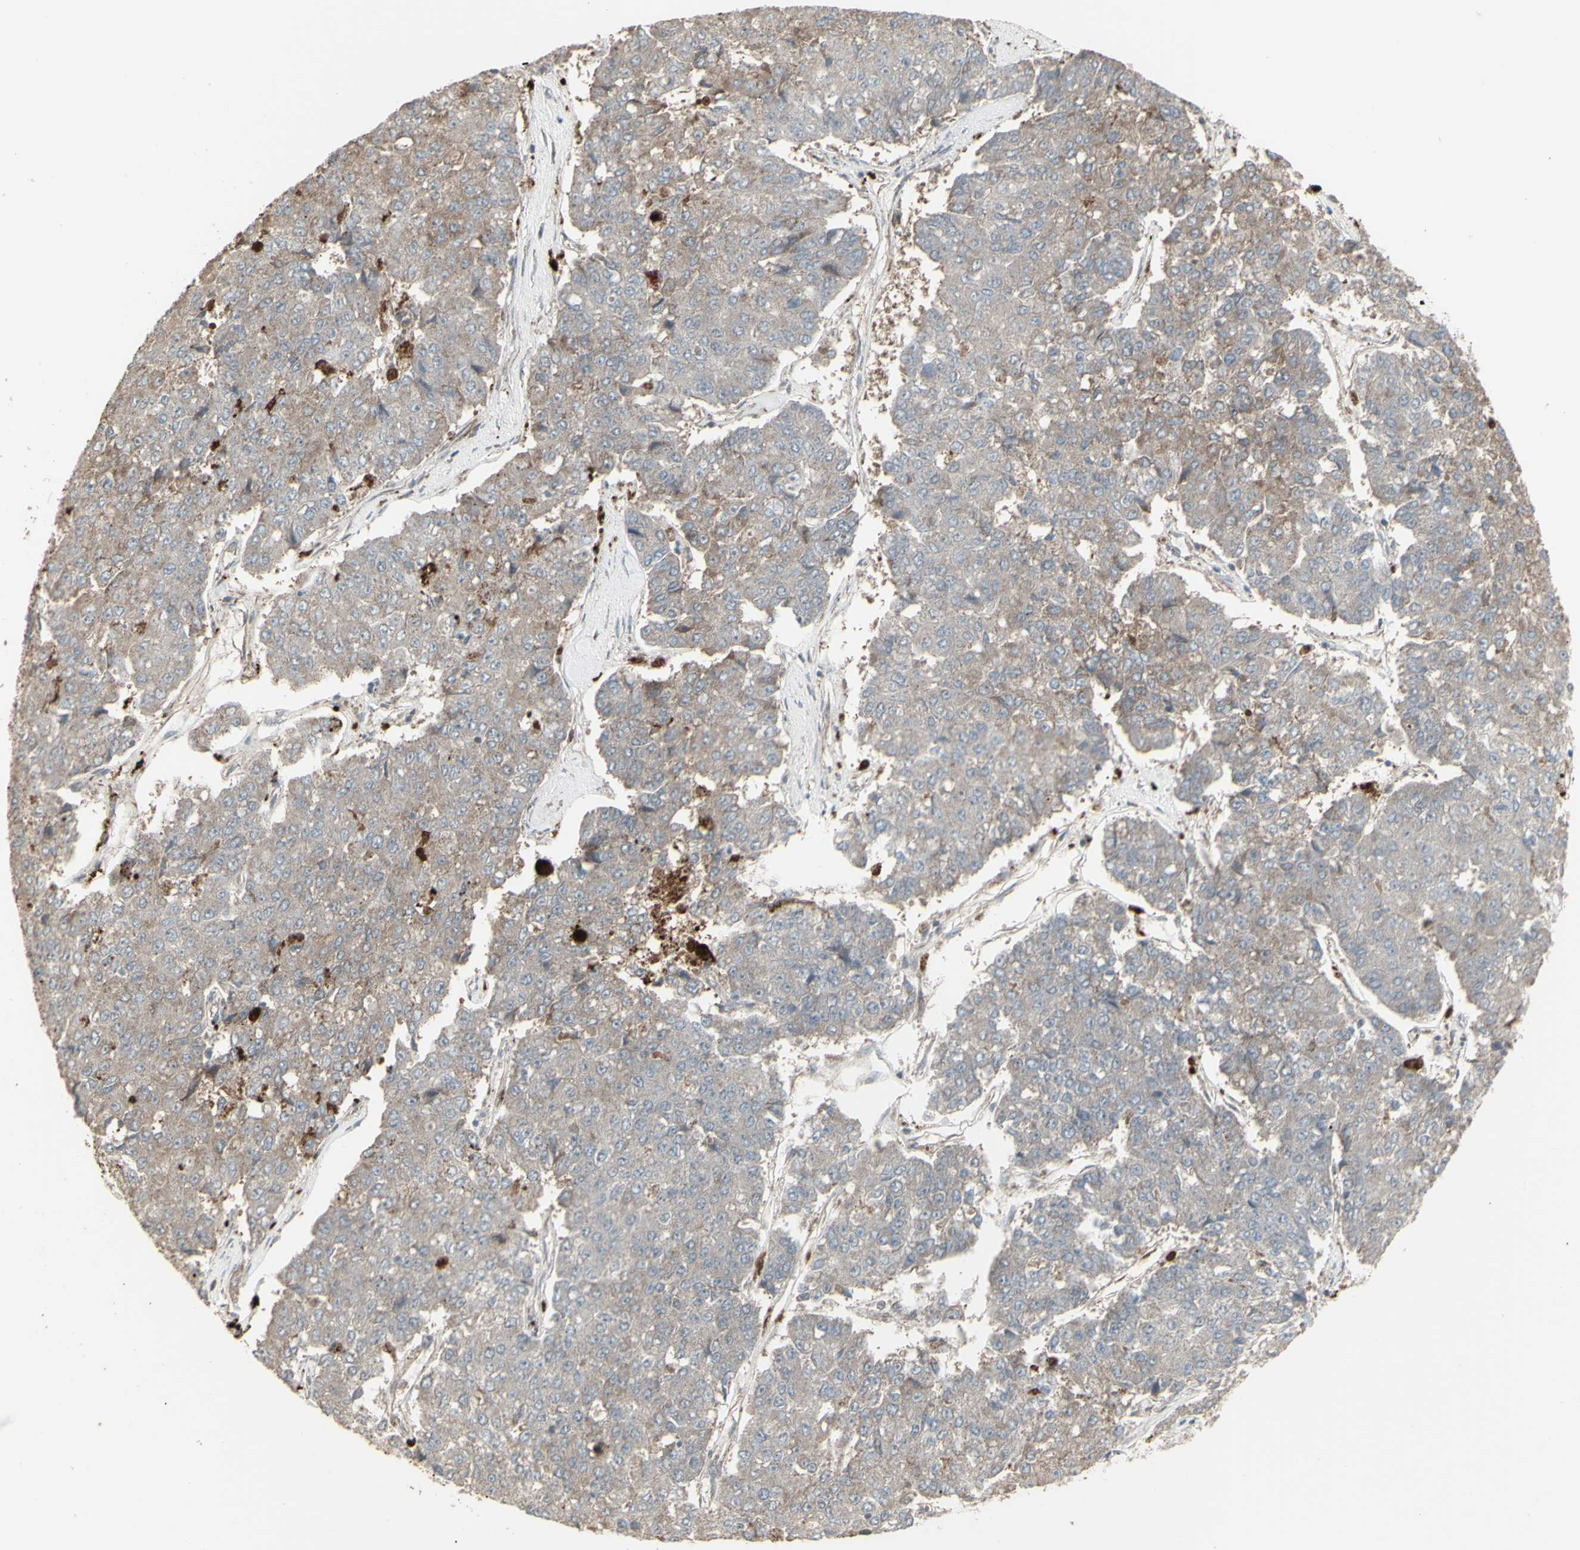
{"staining": {"intensity": "weak", "quantity": ">75%", "location": "cytoplasmic/membranous"}, "tissue": "pancreatic cancer", "cell_type": "Tumor cells", "image_type": "cancer", "snomed": [{"axis": "morphology", "description": "Adenocarcinoma, NOS"}, {"axis": "topography", "description": "Pancreas"}], "caption": "A micrograph showing weak cytoplasmic/membranous staining in approximately >75% of tumor cells in pancreatic cancer, as visualized by brown immunohistochemical staining.", "gene": "RNASEL", "patient": {"sex": "male", "age": 50}}